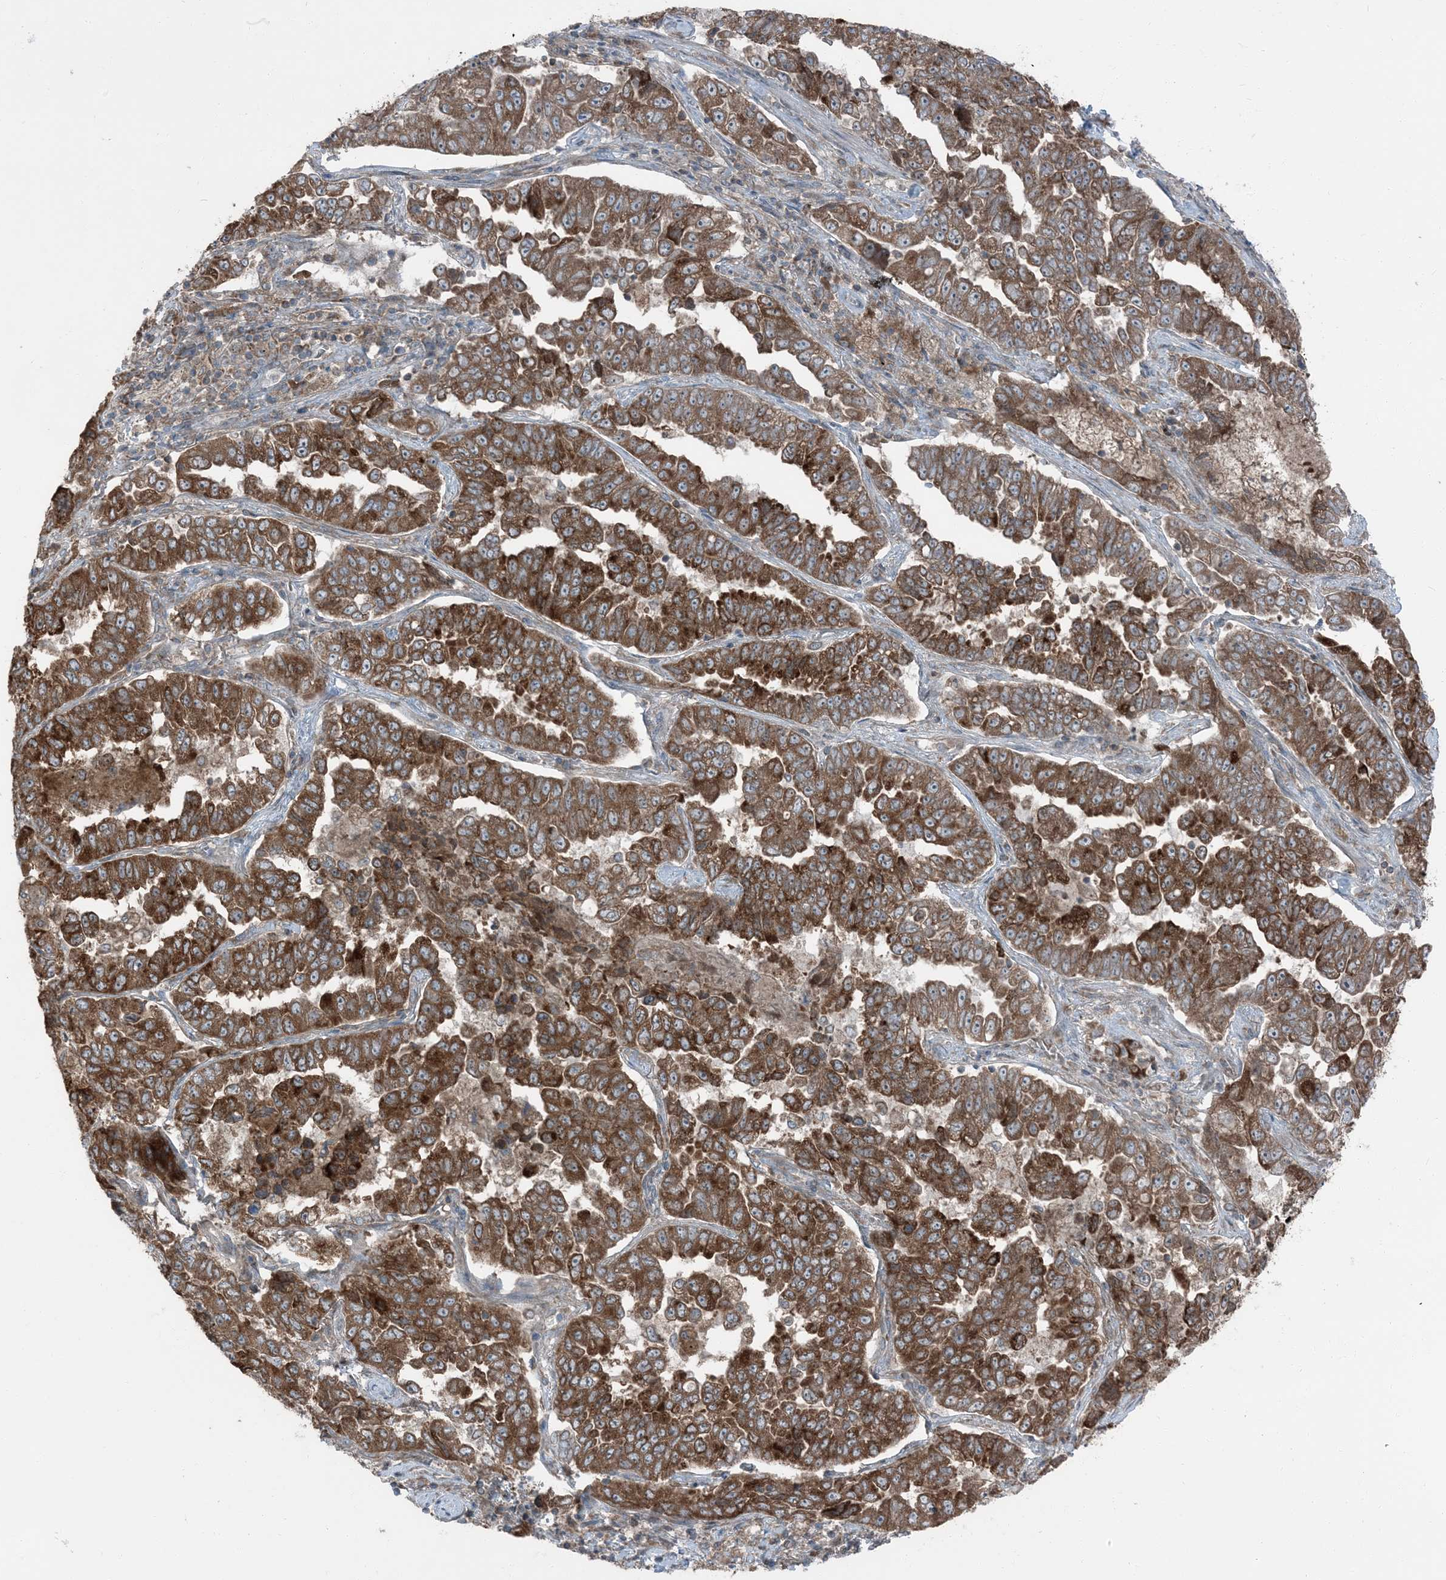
{"staining": {"intensity": "strong", "quantity": ">75%", "location": "cytoplasmic/membranous"}, "tissue": "lung cancer", "cell_type": "Tumor cells", "image_type": "cancer", "snomed": [{"axis": "morphology", "description": "Adenocarcinoma, NOS"}, {"axis": "topography", "description": "Lung"}], "caption": "About >75% of tumor cells in lung adenocarcinoma exhibit strong cytoplasmic/membranous protein expression as visualized by brown immunohistochemical staining.", "gene": "RAB3GAP1", "patient": {"sex": "female", "age": 51}}